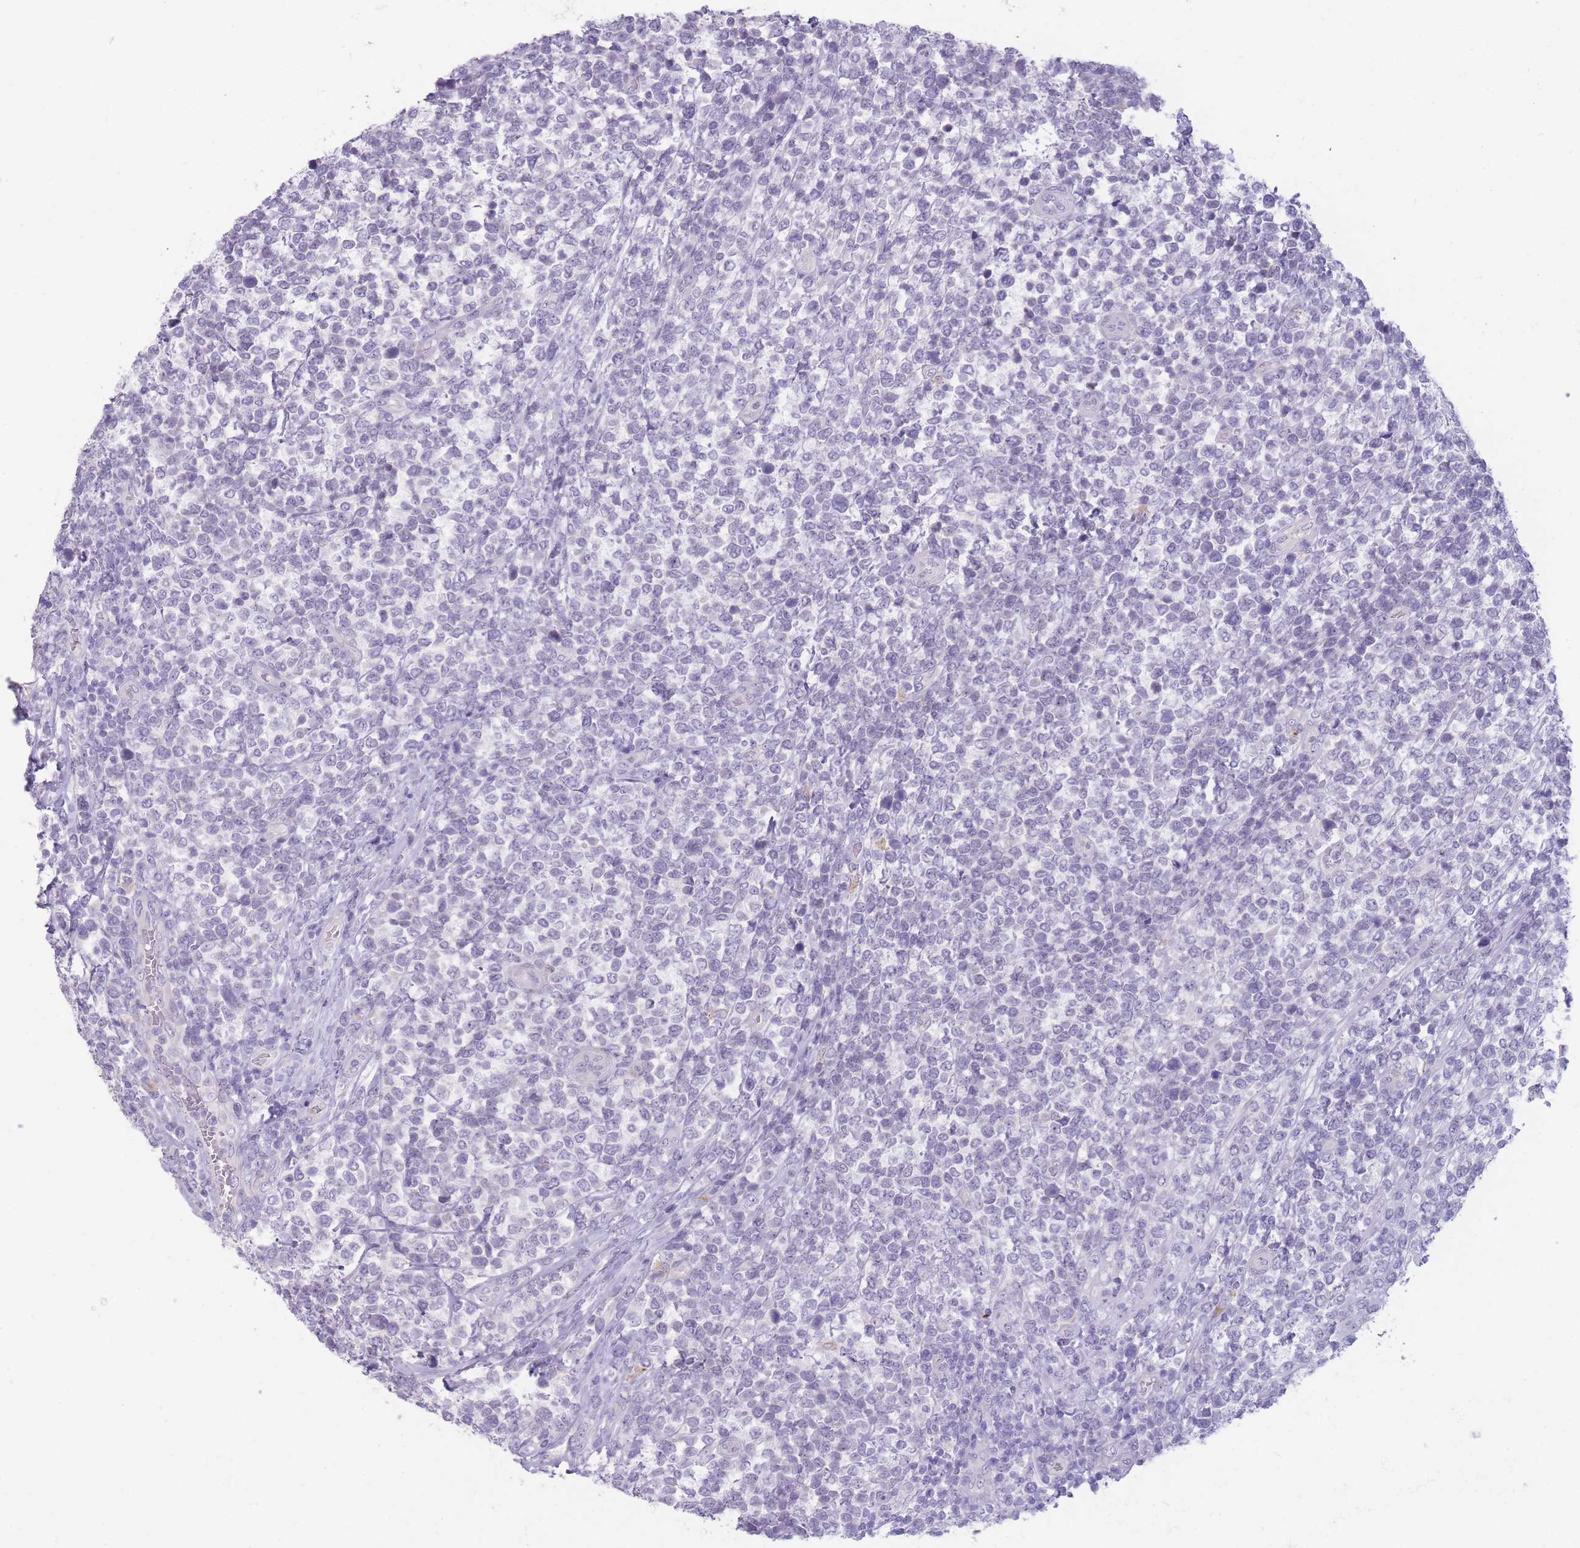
{"staining": {"intensity": "negative", "quantity": "none", "location": "none"}, "tissue": "lymphoma", "cell_type": "Tumor cells", "image_type": "cancer", "snomed": [{"axis": "morphology", "description": "Malignant lymphoma, non-Hodgkin's type, High grade"}, {"axis": "topography", "description": "Soft tissue"}], "caption": "Lymphoma was stained to show a protein in brown. There is no significant expression in tumor cells.", "gene": "DCANP1", "patient": {"sex": "female", "age": 56}}